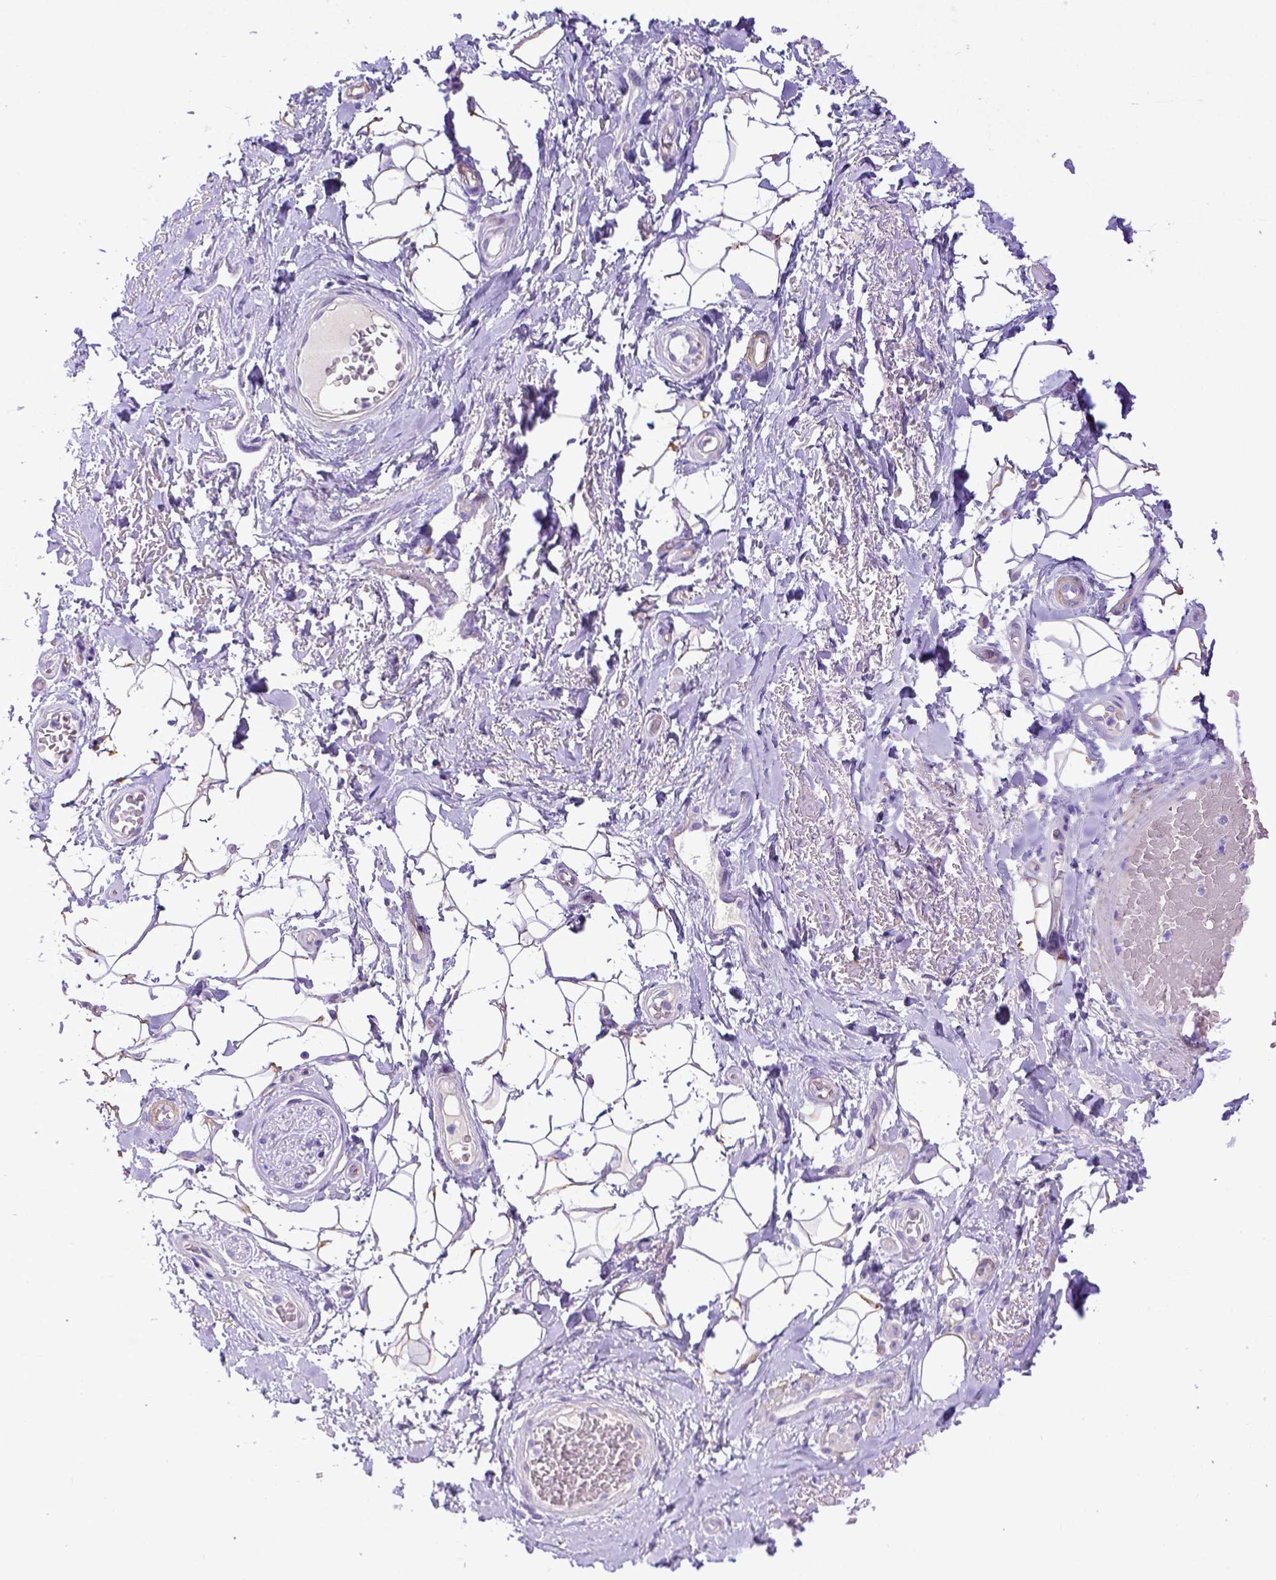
{"staining": {"intensity": "negative", "quantity": "none", "location": "none"}, "tissue": "adipose tissue", "cell_type": "Adipocytes", "image_type": "normal", "snomed": [{"axis": "morphology", "description": "Normal tissue, NOS"}, {"axis": "topography", "description": "Anal"}, {"axis": "topography", "description": "Peripheral nerve tissue"}], "caption": "DAB immunohistochemical staining of normal adipose tissue shows no significant staining in adipocytes.", "gene": "LRRC18", "patient": {"sex": "male", "age": 53}}